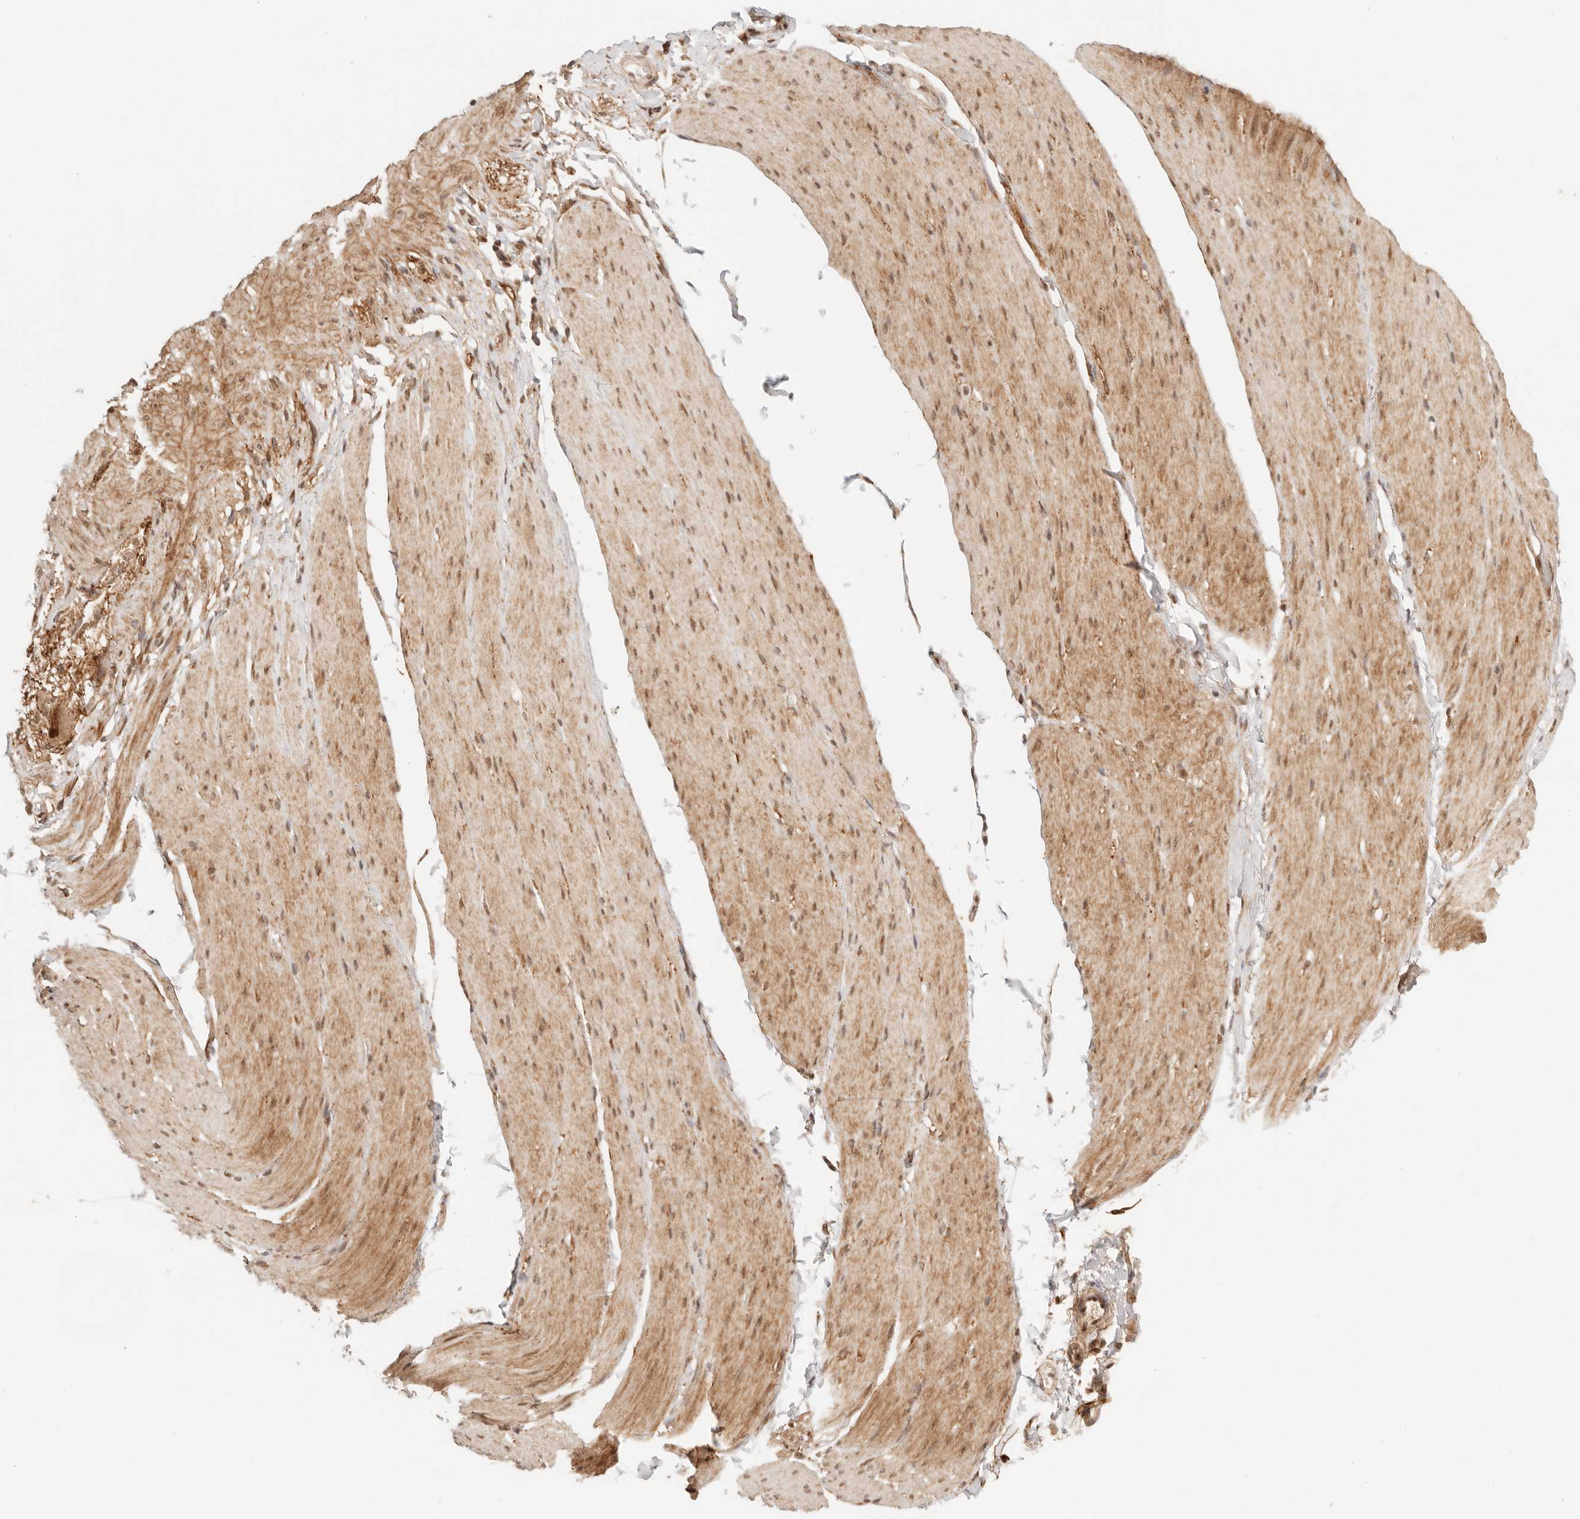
{"staining": {"intensity": "moderate", "quantity": ">75%", "location": "cytoplasmic/membranous,nuclear"}, "tissue": "smooth muscle", "cell_type": "Smooth muscle cells", "image_type": "normal", "snomed": [{"axis": "morphology", "description": "Normal tissue, NOS"}, {"axis": "topography", "description": "Smooth muscle"}, {"axis": "topography", "description": "Small intestine"}], "caption": "Normal smooth muscle exhibits moderate cytoplasmic/membranous,nuclear positivity in about >75% of smooth muscle cells, visualized by immunohistochemistry. The staining was performed using DAB, with brown indicating positive protein expression. Nuclei are stained blue with hematoxylin.", "gene": "GTF2E2", "patient": {"sex": "female", "age": 84}}